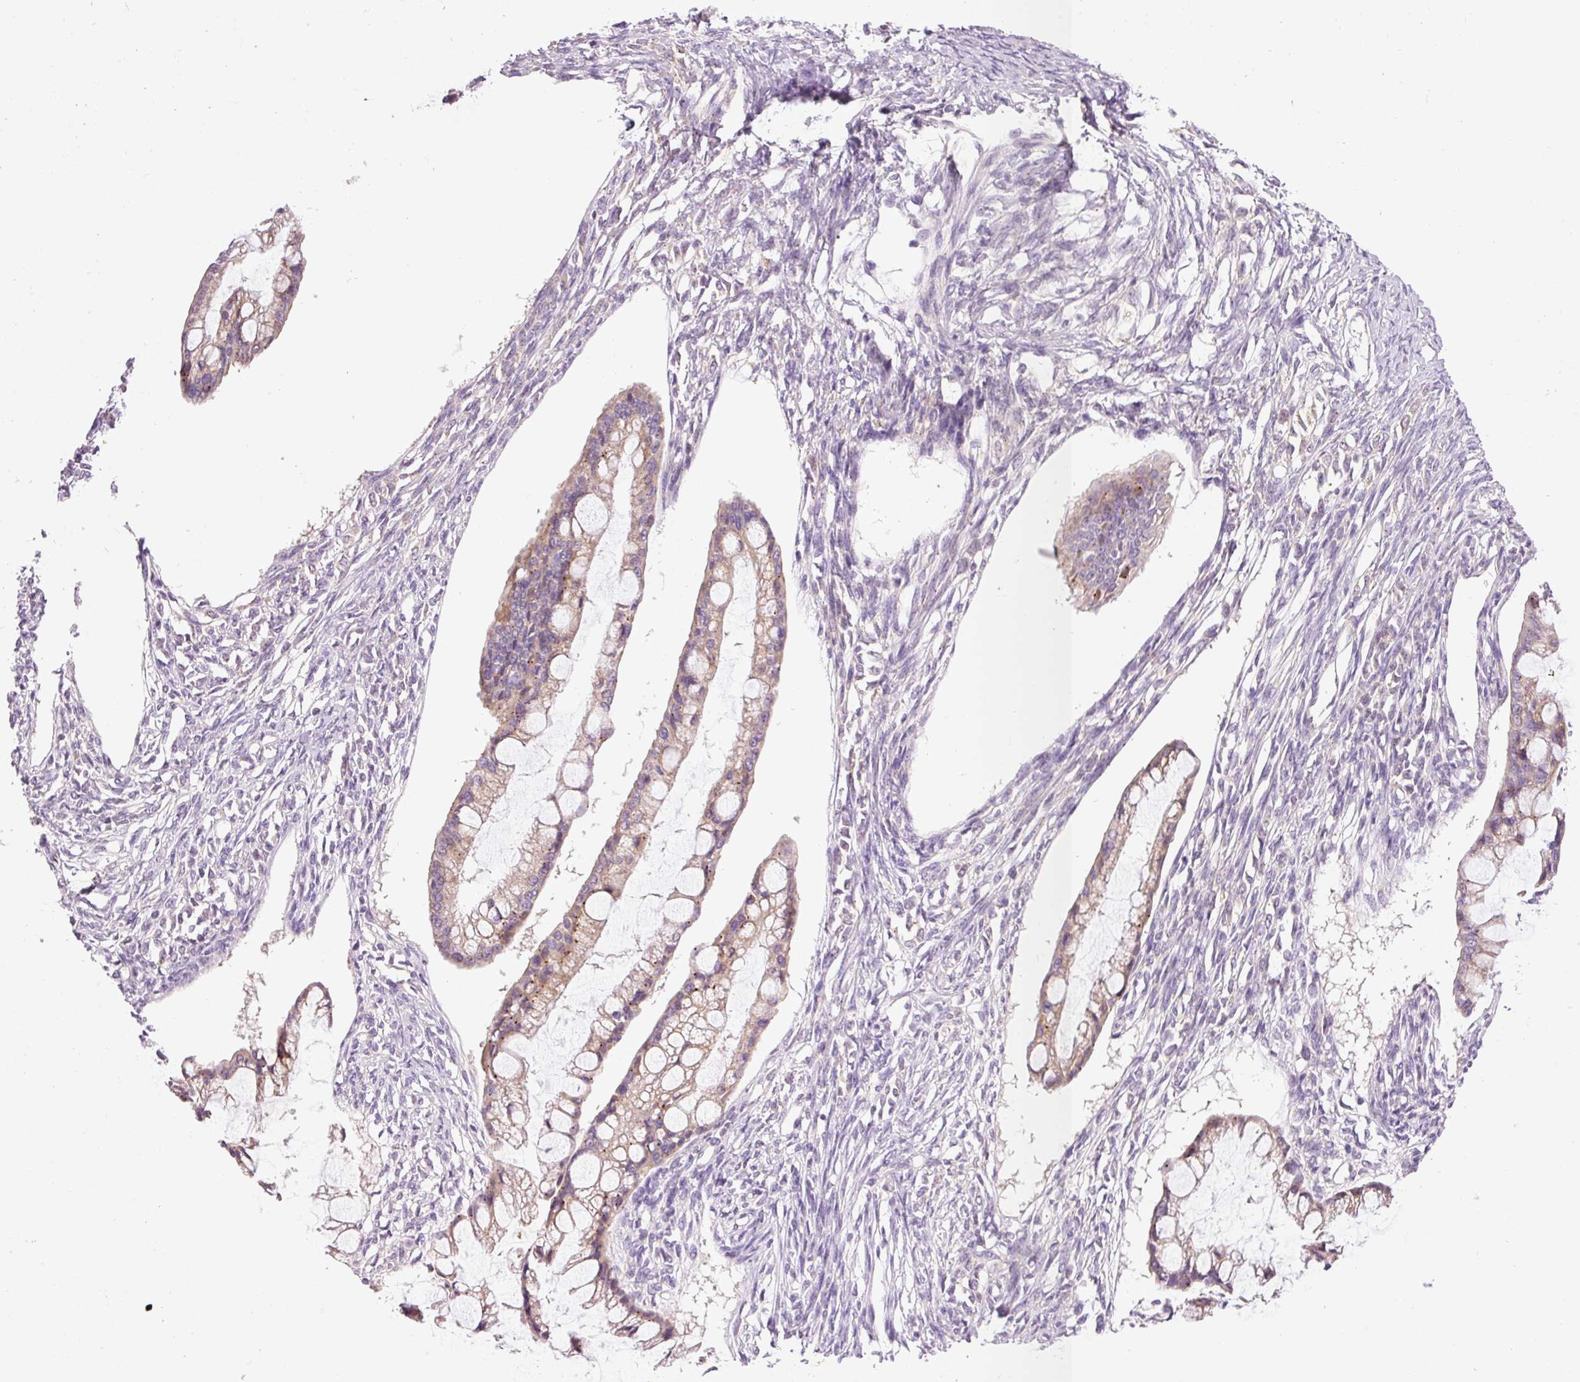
{"staining": {"intensity": "weak", "quantity": ">75%", "location": "cytoplasmic/membranous"}, "tissue": "ovarian cancer", "cell_type": "Tumor cells", "image_type": "cancer", "snomed": [{"axis": "morphology", "description": "Cystadenocarcinoma, mucinous, NOS"}, {"axis": "topography", "description": "Ovary"}], "caption": "This is a photomicrograph of immunohistochemistry staining of ovarian cancer (mucinous cystadenocarcinoma), which shows weak positivity in the cytoplasmic/membranous of tumor cells.", "gene": "PNPLA5", "patient": {"sex": "female", "age": 73}}